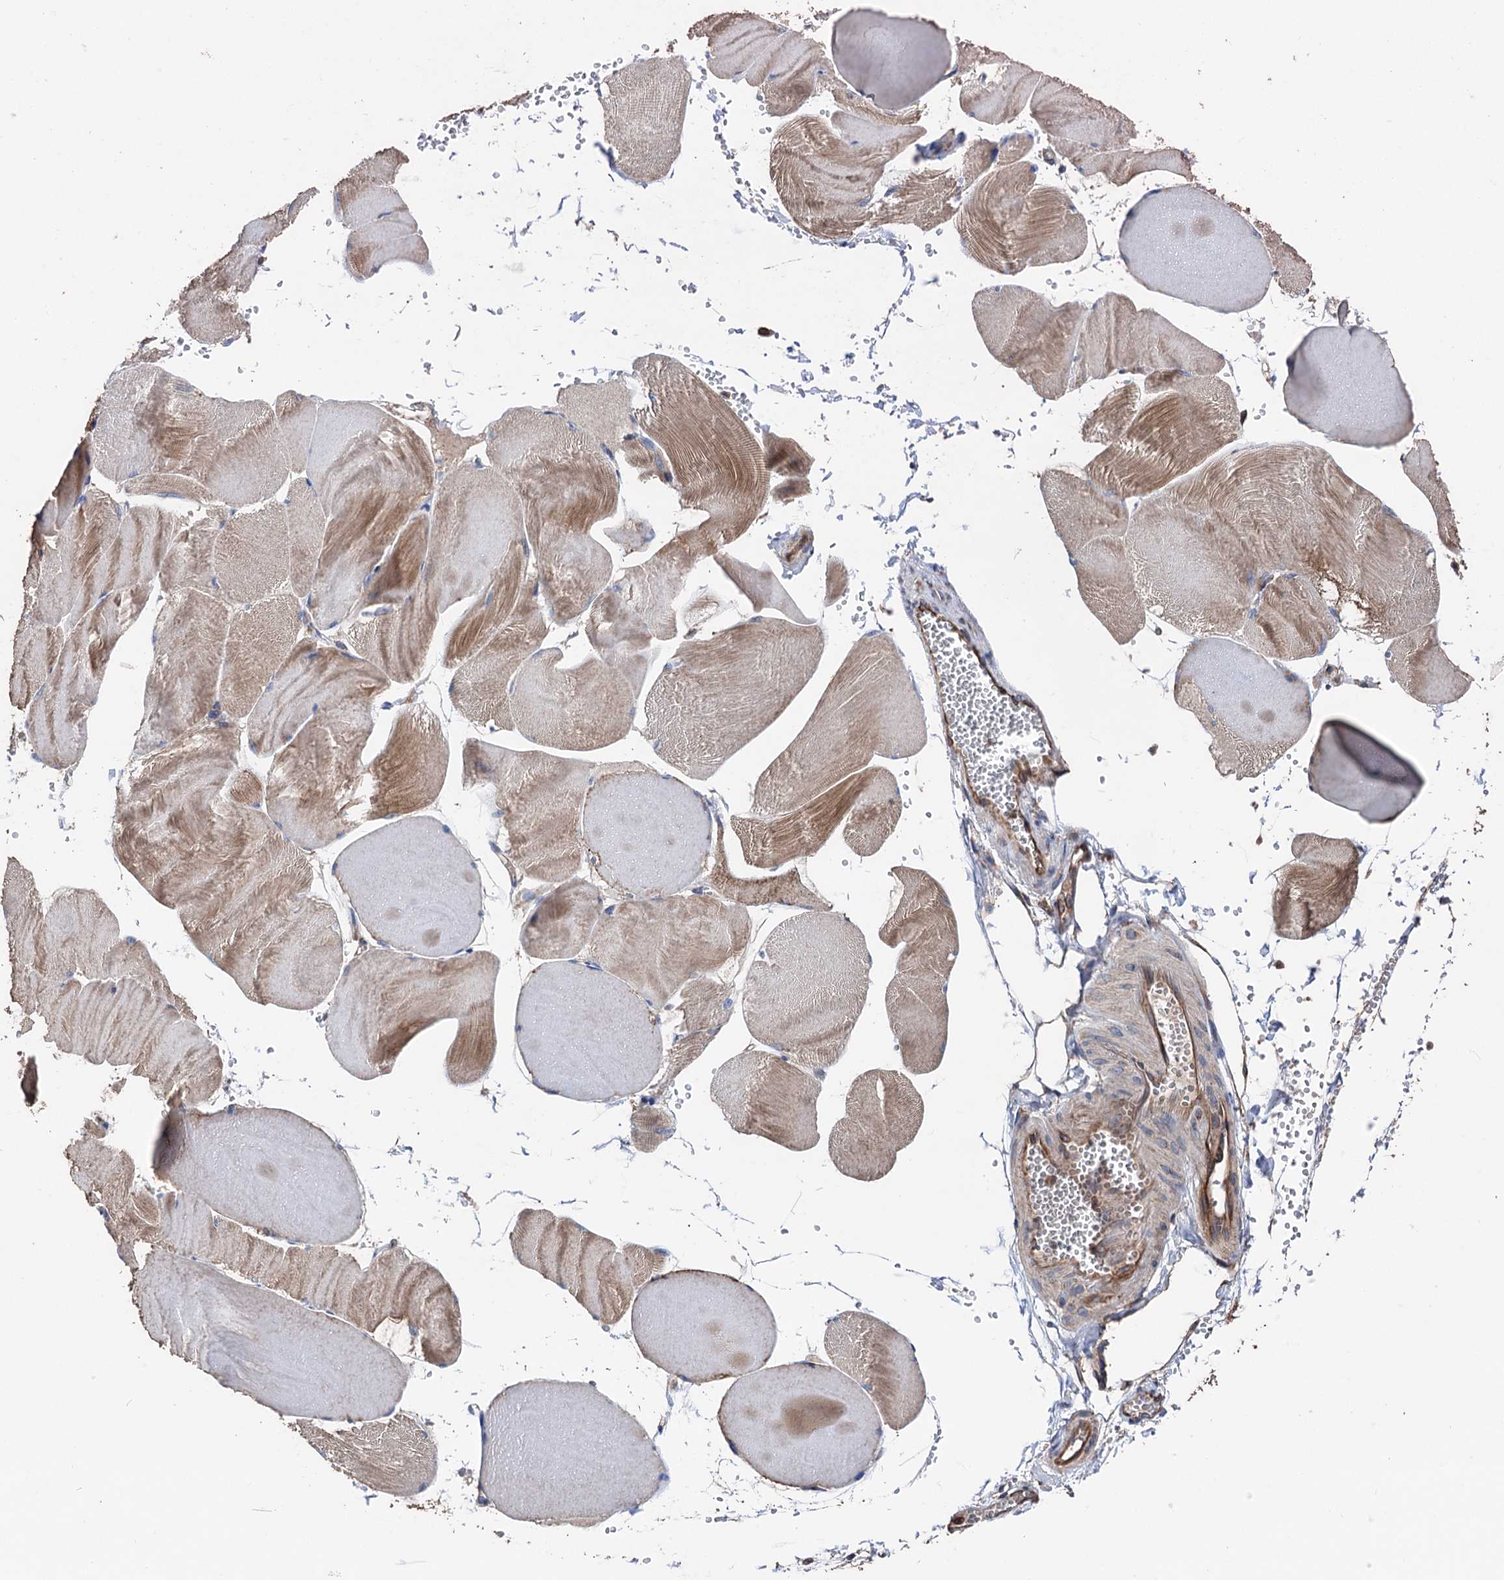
{"staining": {"intensity": "weak", "quantity": "25%-75%", "location": "cytoplasmic/membranous"}, "tissue": "skeletal muscle", "cell_type": "Myocytes", "image_type": "normal", "snomed": [{"axis": "morphology", "description": "Normal tissue, NOS"}, {"axis": "morphology", "description": "Basal cell carcinoma"}, {"axis": "topography", "description": "Skeletal muscle"}], "caption": "Immunohistochemical staining of benign human skeletal muscle shows low levels of weak cytoplasmic/membranous staining in about 25%-75% of myocytes.", "gene": "STING1", "patient": {"sex": "female", "age": 64}}